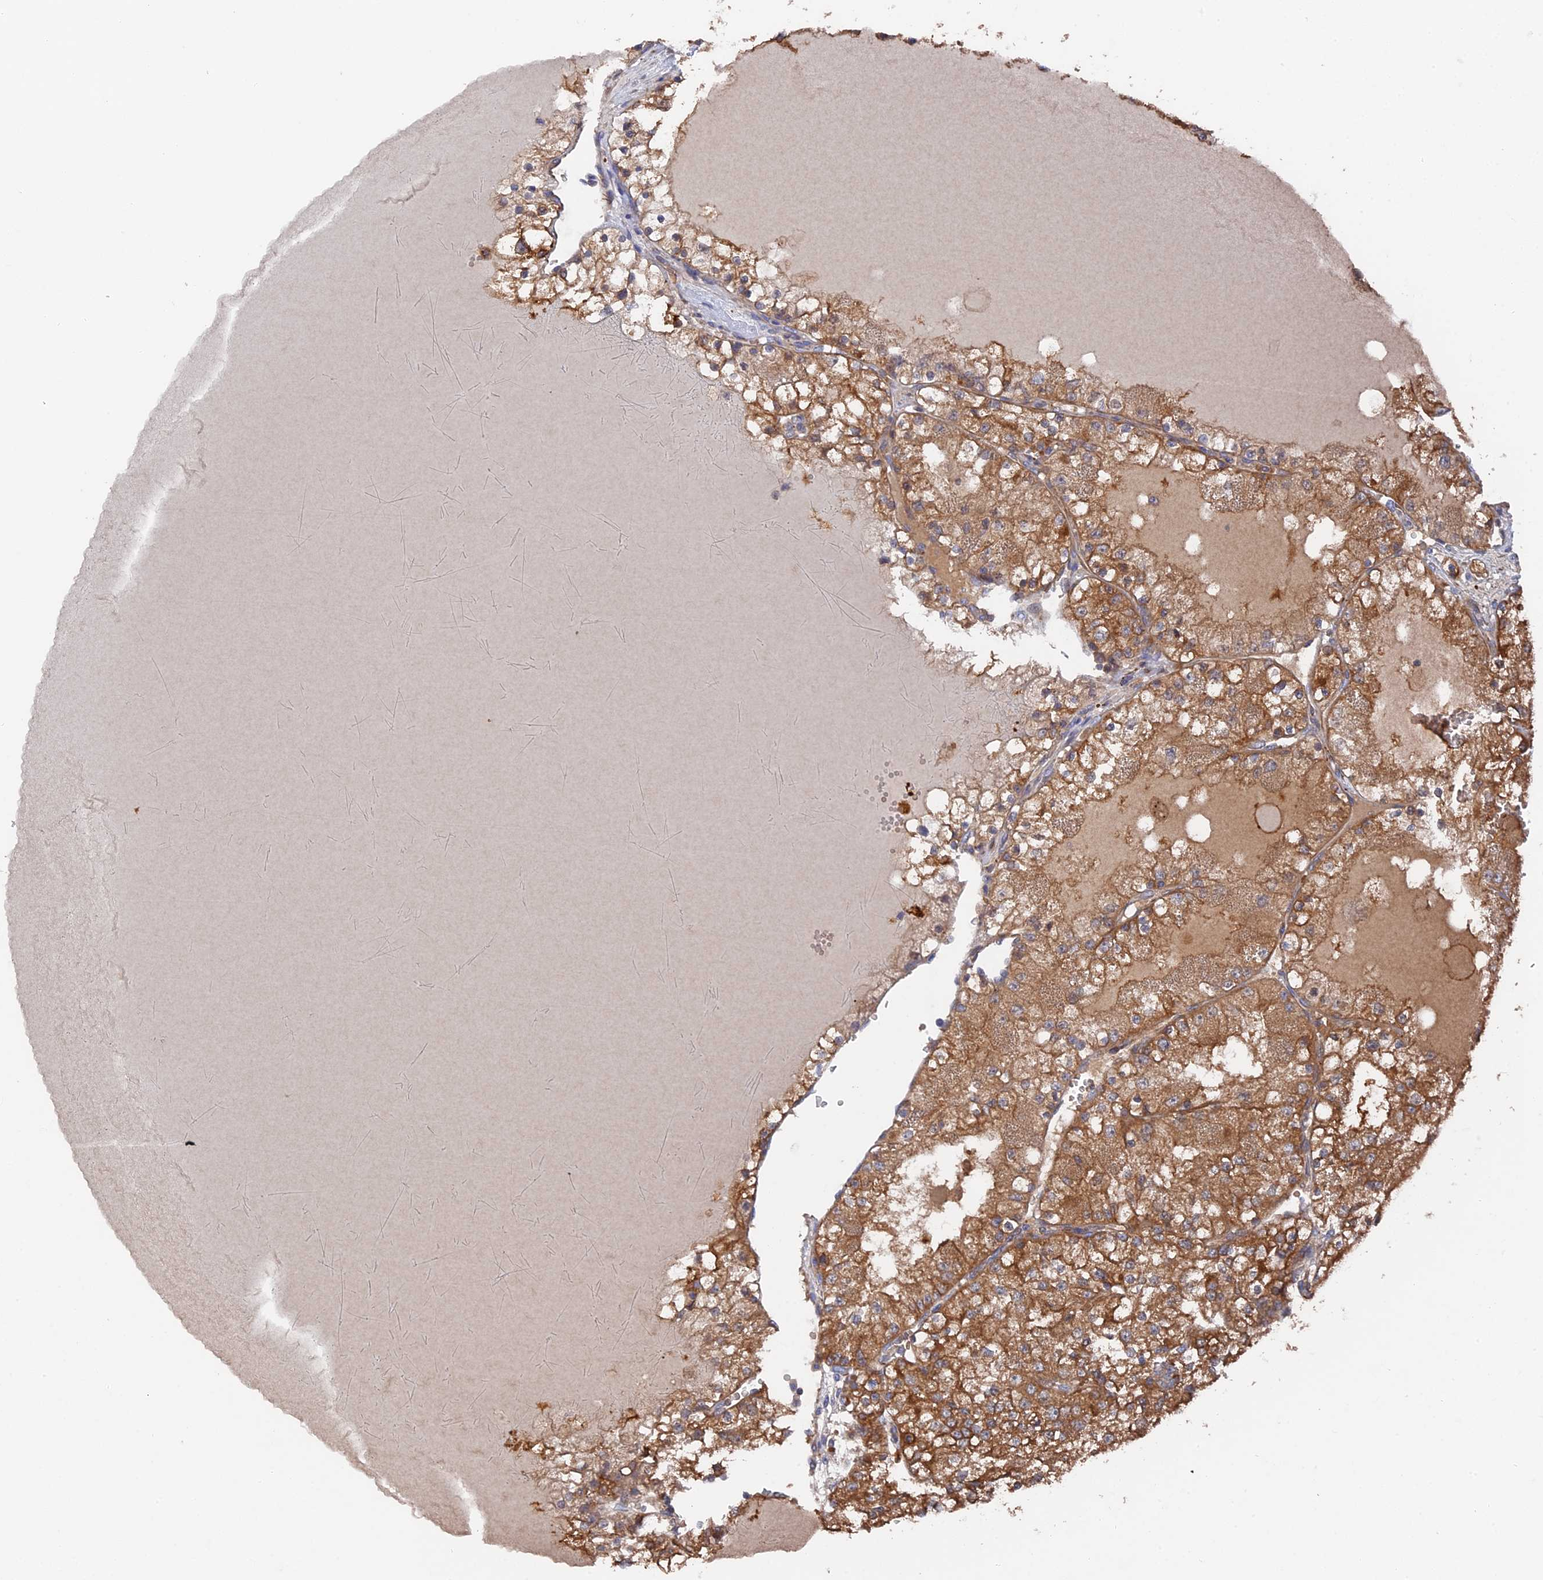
{"staining": {"intensity": "moderate", "quantity": ">75%", "location": "cytoplasmic/membranous"}, "tissue": "renal cancer", "cell_type": "Tumor cells", "image_type": "cancer", "snomed": [{"axis": "morphology", "description": "Normal tissue, NOS"}, {"axis": "morphology", "description": "Adenocarcinoma, NOS"}, {"axis": "topography", "description": "Kidney"}], "caption": "Adenocarcinoma (renal) was stained to show a protein in brown. There is medium levels of moderate cytoplasmic/membranous expression in approximately >75% of tumor cells. The protein is shown in brown color, while the nuclei are stained blue.", "gene": "SMG9", "patient": {"sex": "male", "age": 68}}